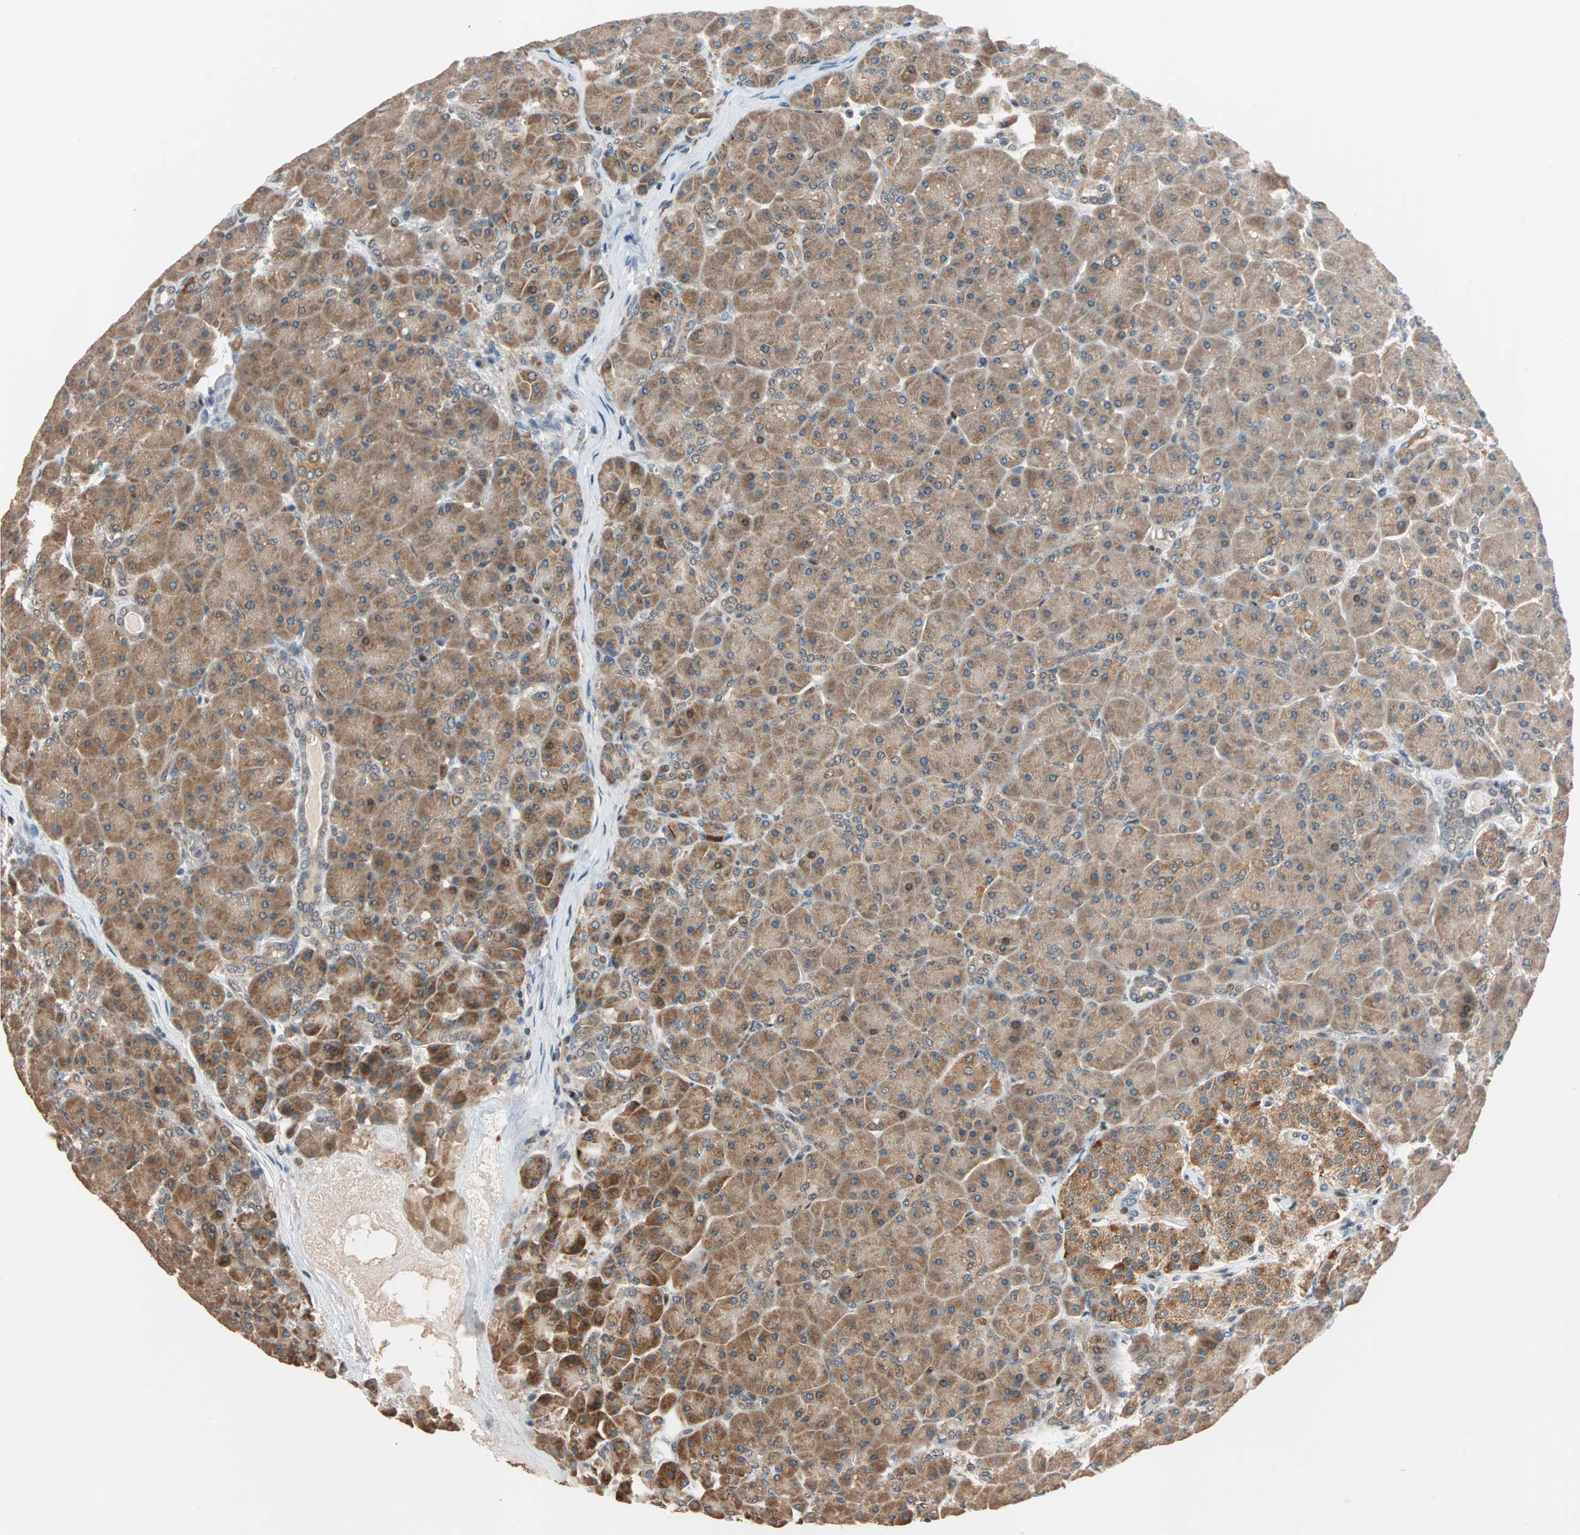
{"staining": {"intensity": "strong", "quantity": ">75%", "location": "cytoplasmic/membranous,nuclear"}, "tissue": "pancreas", "cell_type": "Exocrine glandular cells", "image_type": "normal", "snomed": [{"axis": "morphology", "description": "Normal tissue, NOS"}, {"axis": "topography", "description": "Pancreas"}], "caption": "Human pancreas stained with a brown dye shows strong cytoplasmic/membranous,nuclear positive staining in approximately >75% of exocrine glandular cells.", "gene": "HECW1", "patient": {"sex": "male", "age": 66}}